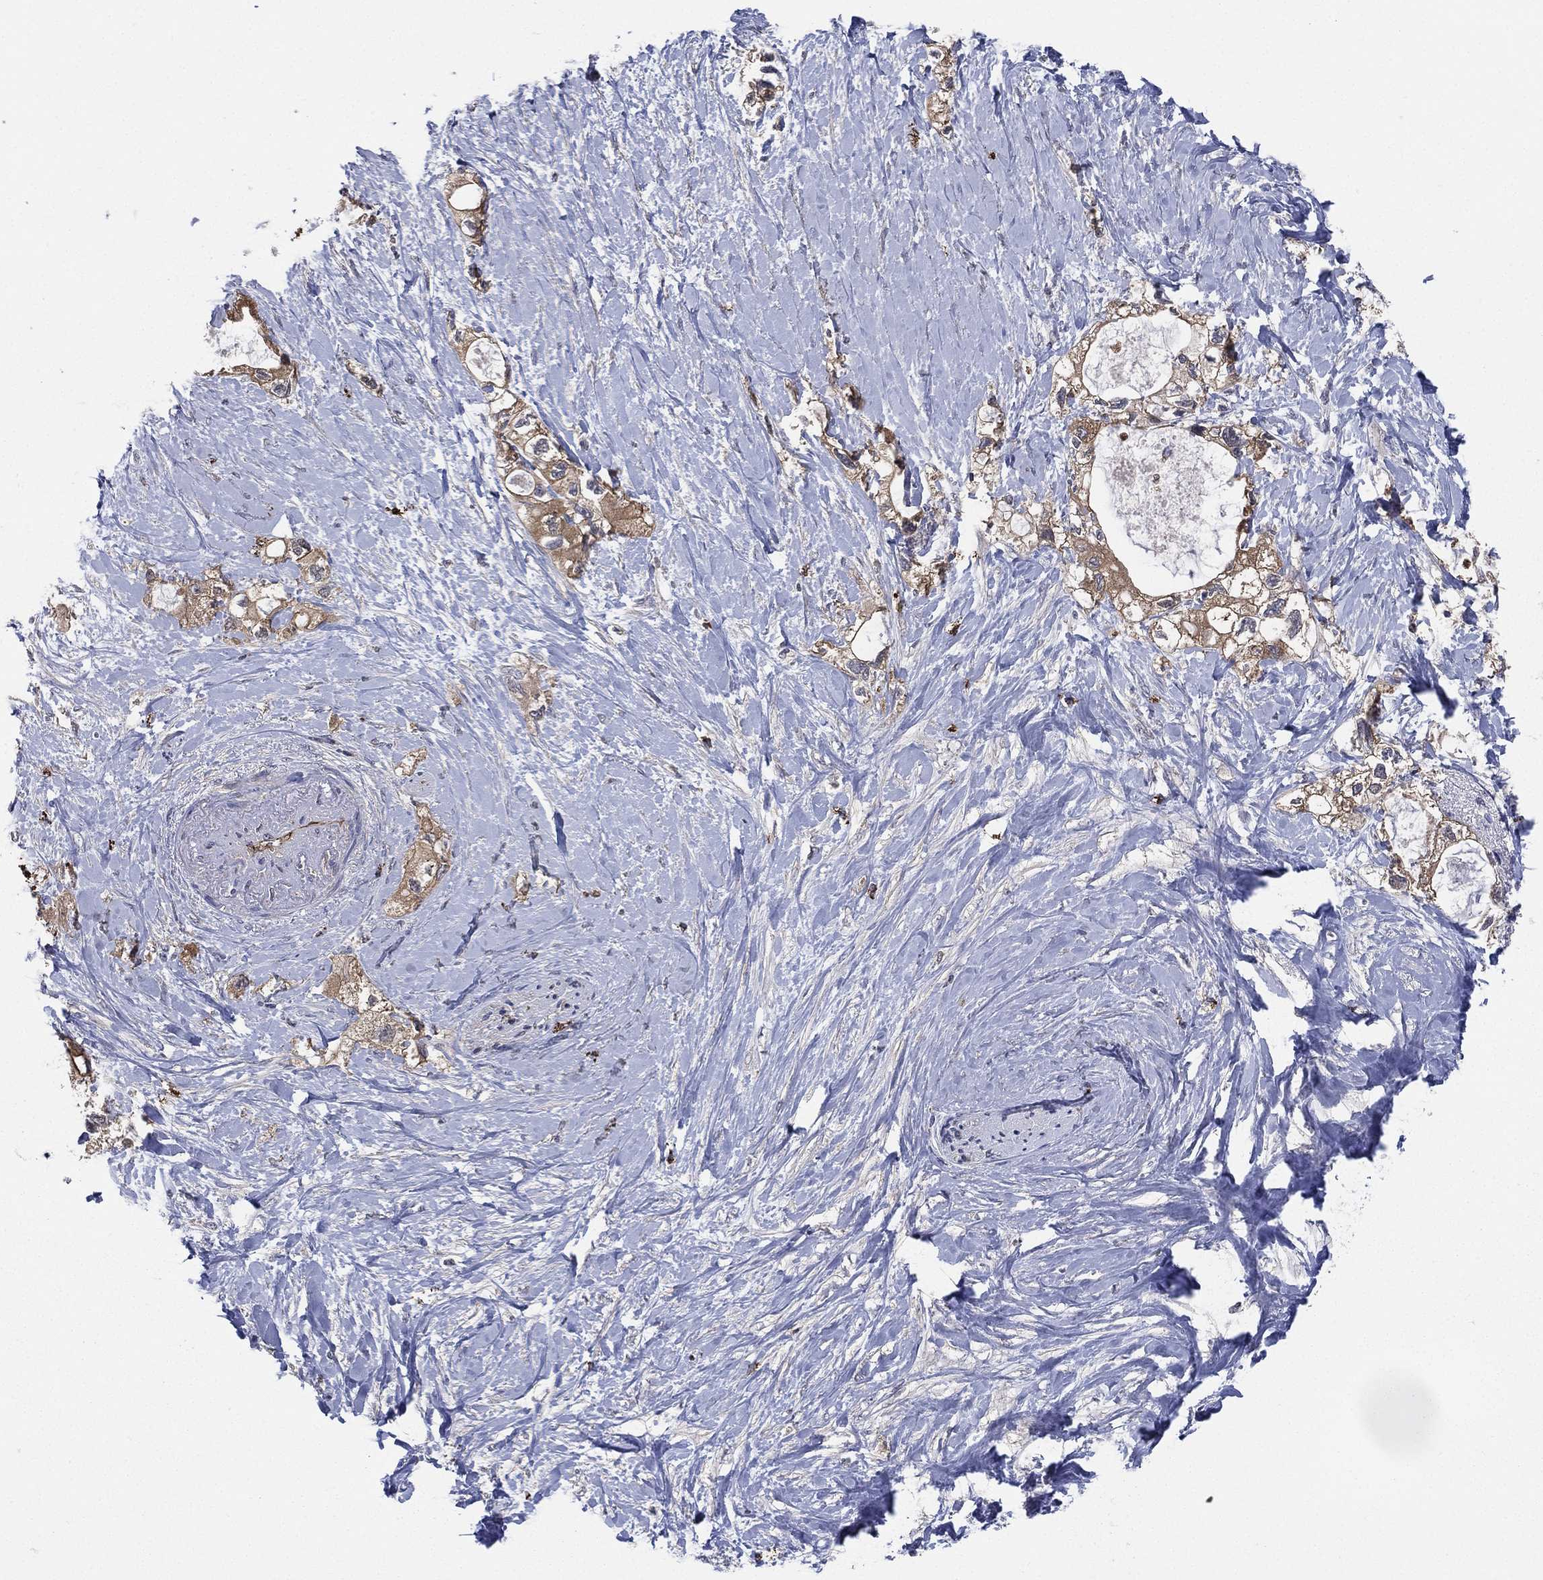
{"staining": {"intensity": "moderate", "quantity": ">75%", "location": "cytoplasmic/membranous"}, "tissue": "pancreatic cancer", "cell_type": "Tumor cells", "image_type": "cancer", "snomed": [{"axis": "morphology", "description": "Adenocarcinoma, NOS"}, {"axis": "topography", "description": "Pancreas"}], "caption": "Immunohistochemical staining of human pancreatic cancer (adenocarcinoma) displays medium levels of moderate cytoplasmic/membranous protein expression in about >75% of tumor cells.", "gene": "SMPD3", "patient": {"sex": "female", "age": 56}}